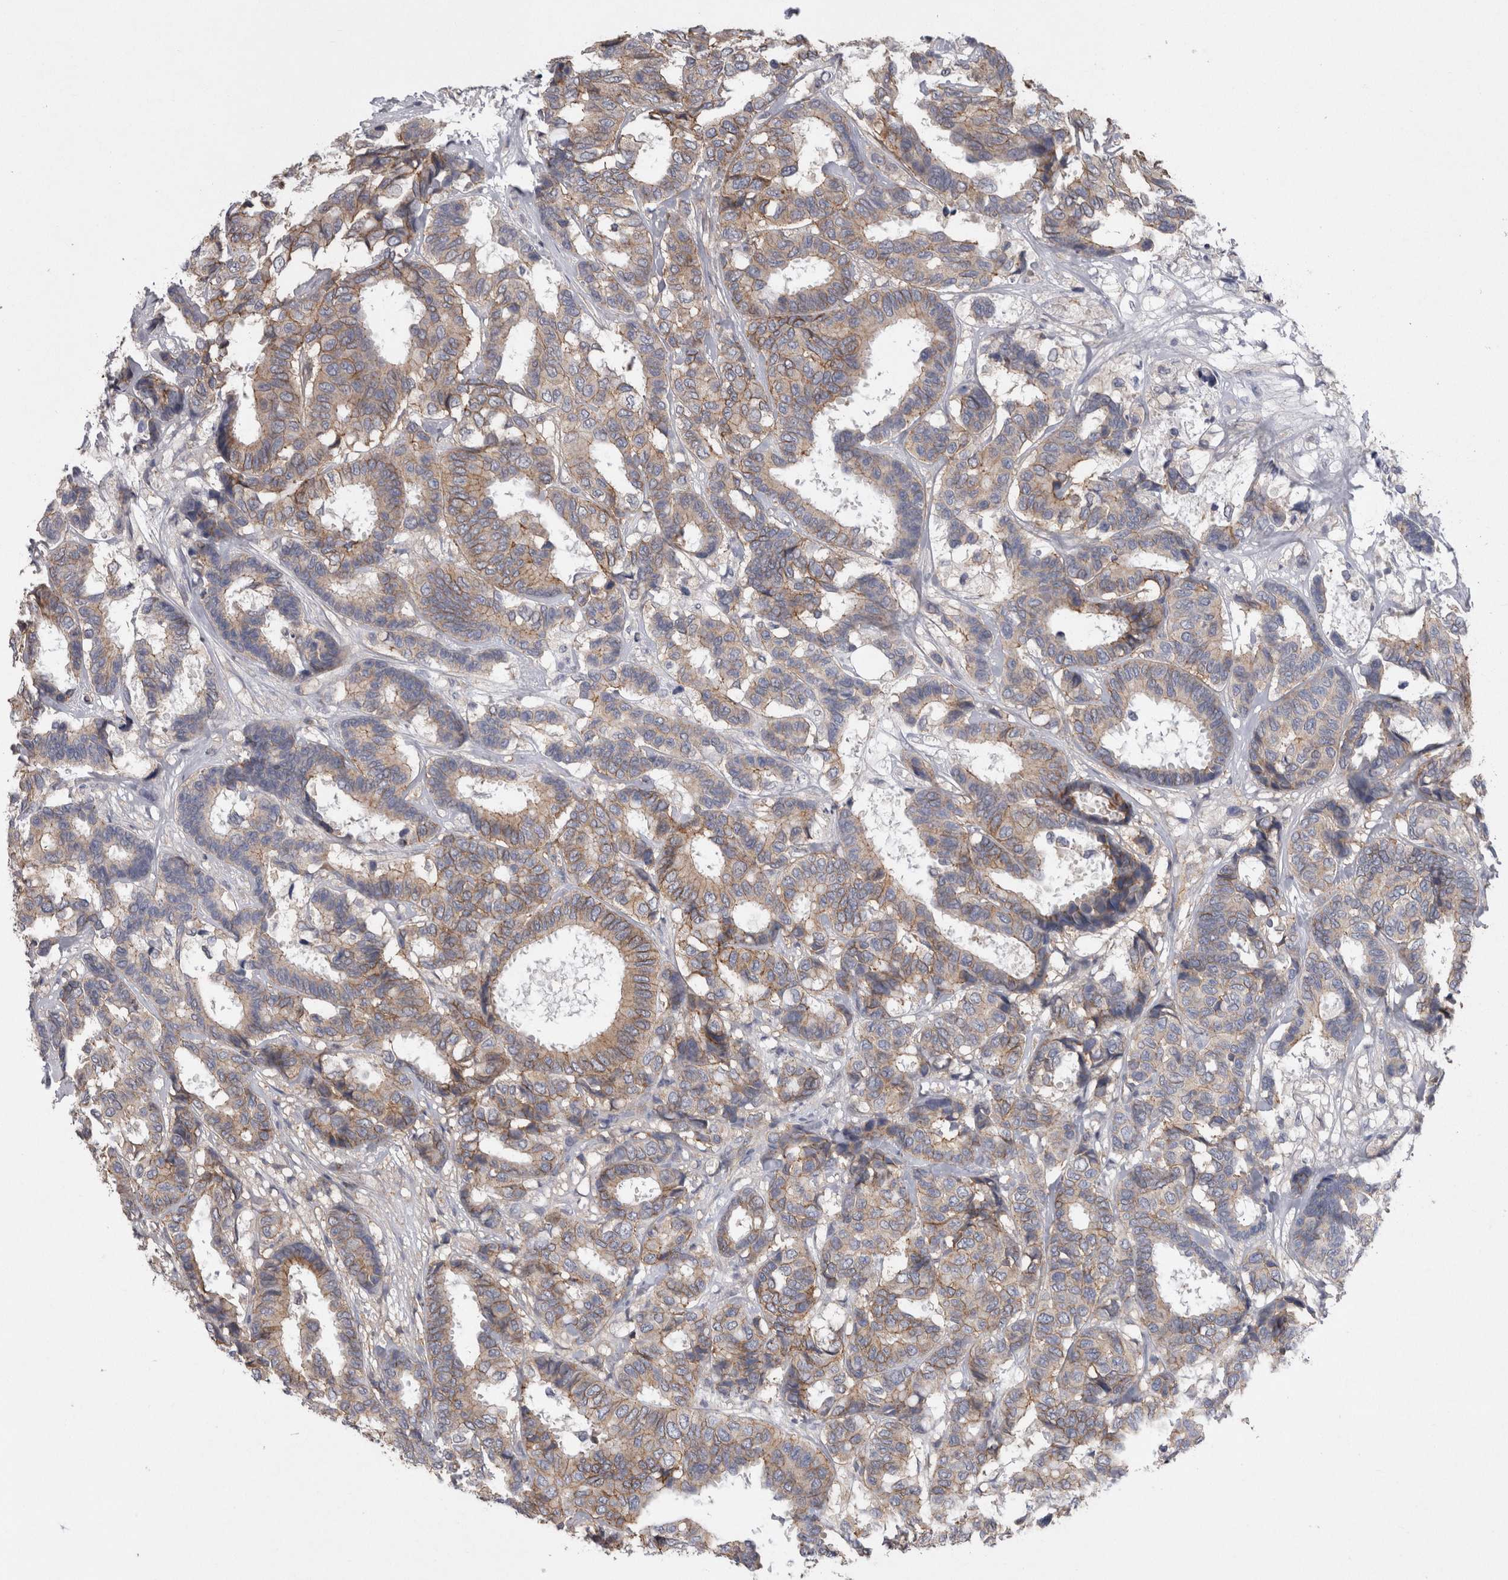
{"staining": {"intensity": "moderate", "quantity": ">75%", "location": "cytoplasmic/membranous"}, "tissue": "breast cancer", "cell_type": "Tumor cells", "image_type": "cancer", "snomed": [{"axis": "morphology", "description": "Duct carcinoma"}, {"axis": "topography", "description": "Breast"}], "caption": "Moderate cytoplasmic/membranous protein staining is seen in approximately >75% of tumor cells in breast intraductal carcinoma.", "gene": "NECTIN2", "patient": {"sex": "female", "age": 87}}